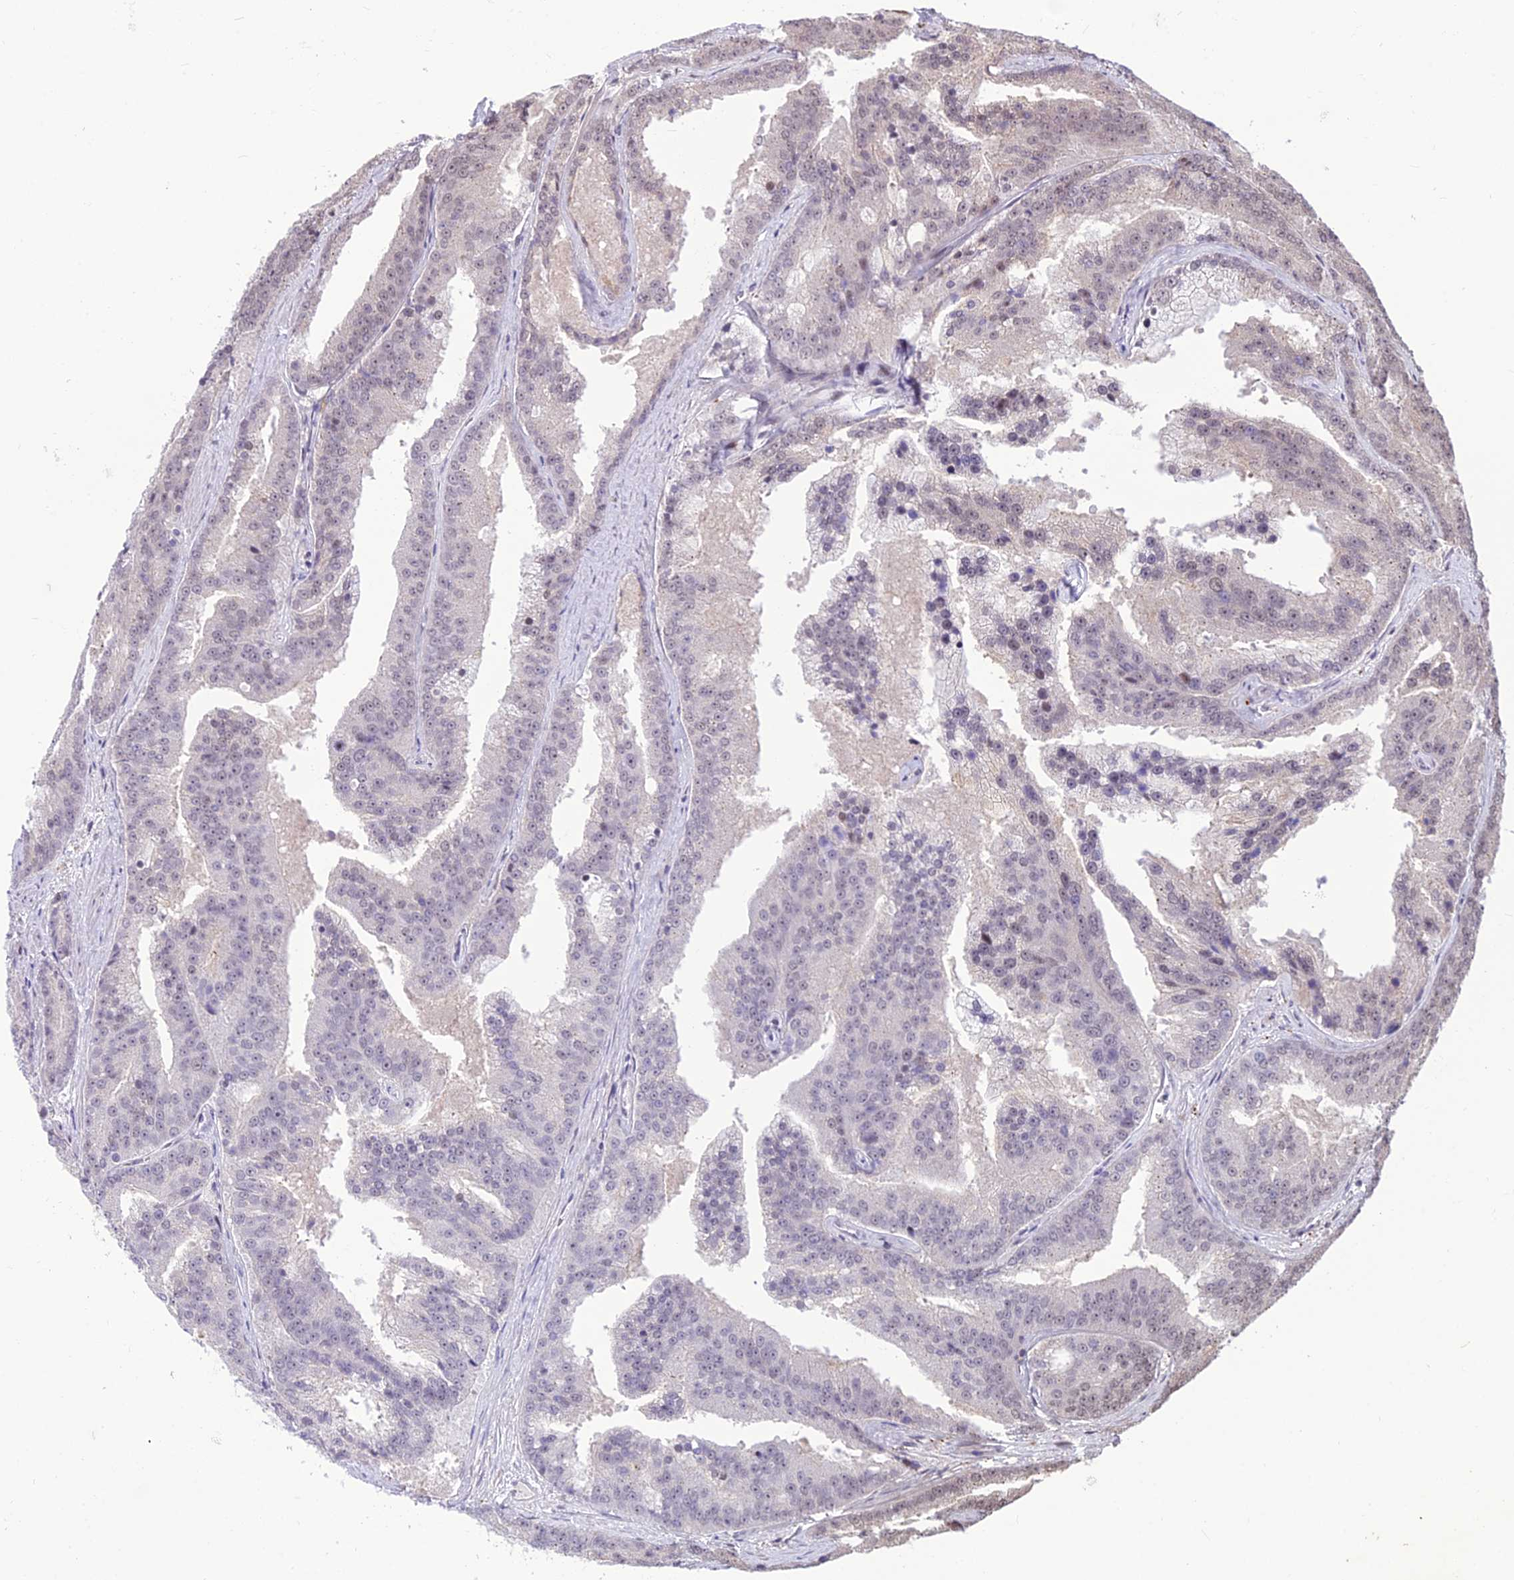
{"staining": {"intensity": "negative", "quantity": "none", "location": "none"}, "tissue": "prostate cancer", "cell_type": "Tumor cells", "image_type": "cancer", "snomed": [{"axis": "morphology", "description": "Adenocarcinoma, High grade"}, {"axis": "topography", "description": "Prostate"}], "caption": "Immunohistochemistry (IHC) micrograph of prostate cancer stained for a protein (brown), which displays no positivity in tumor cells.", "gene": "FBRS", "patient": {"sex": "male", "age": 61}}